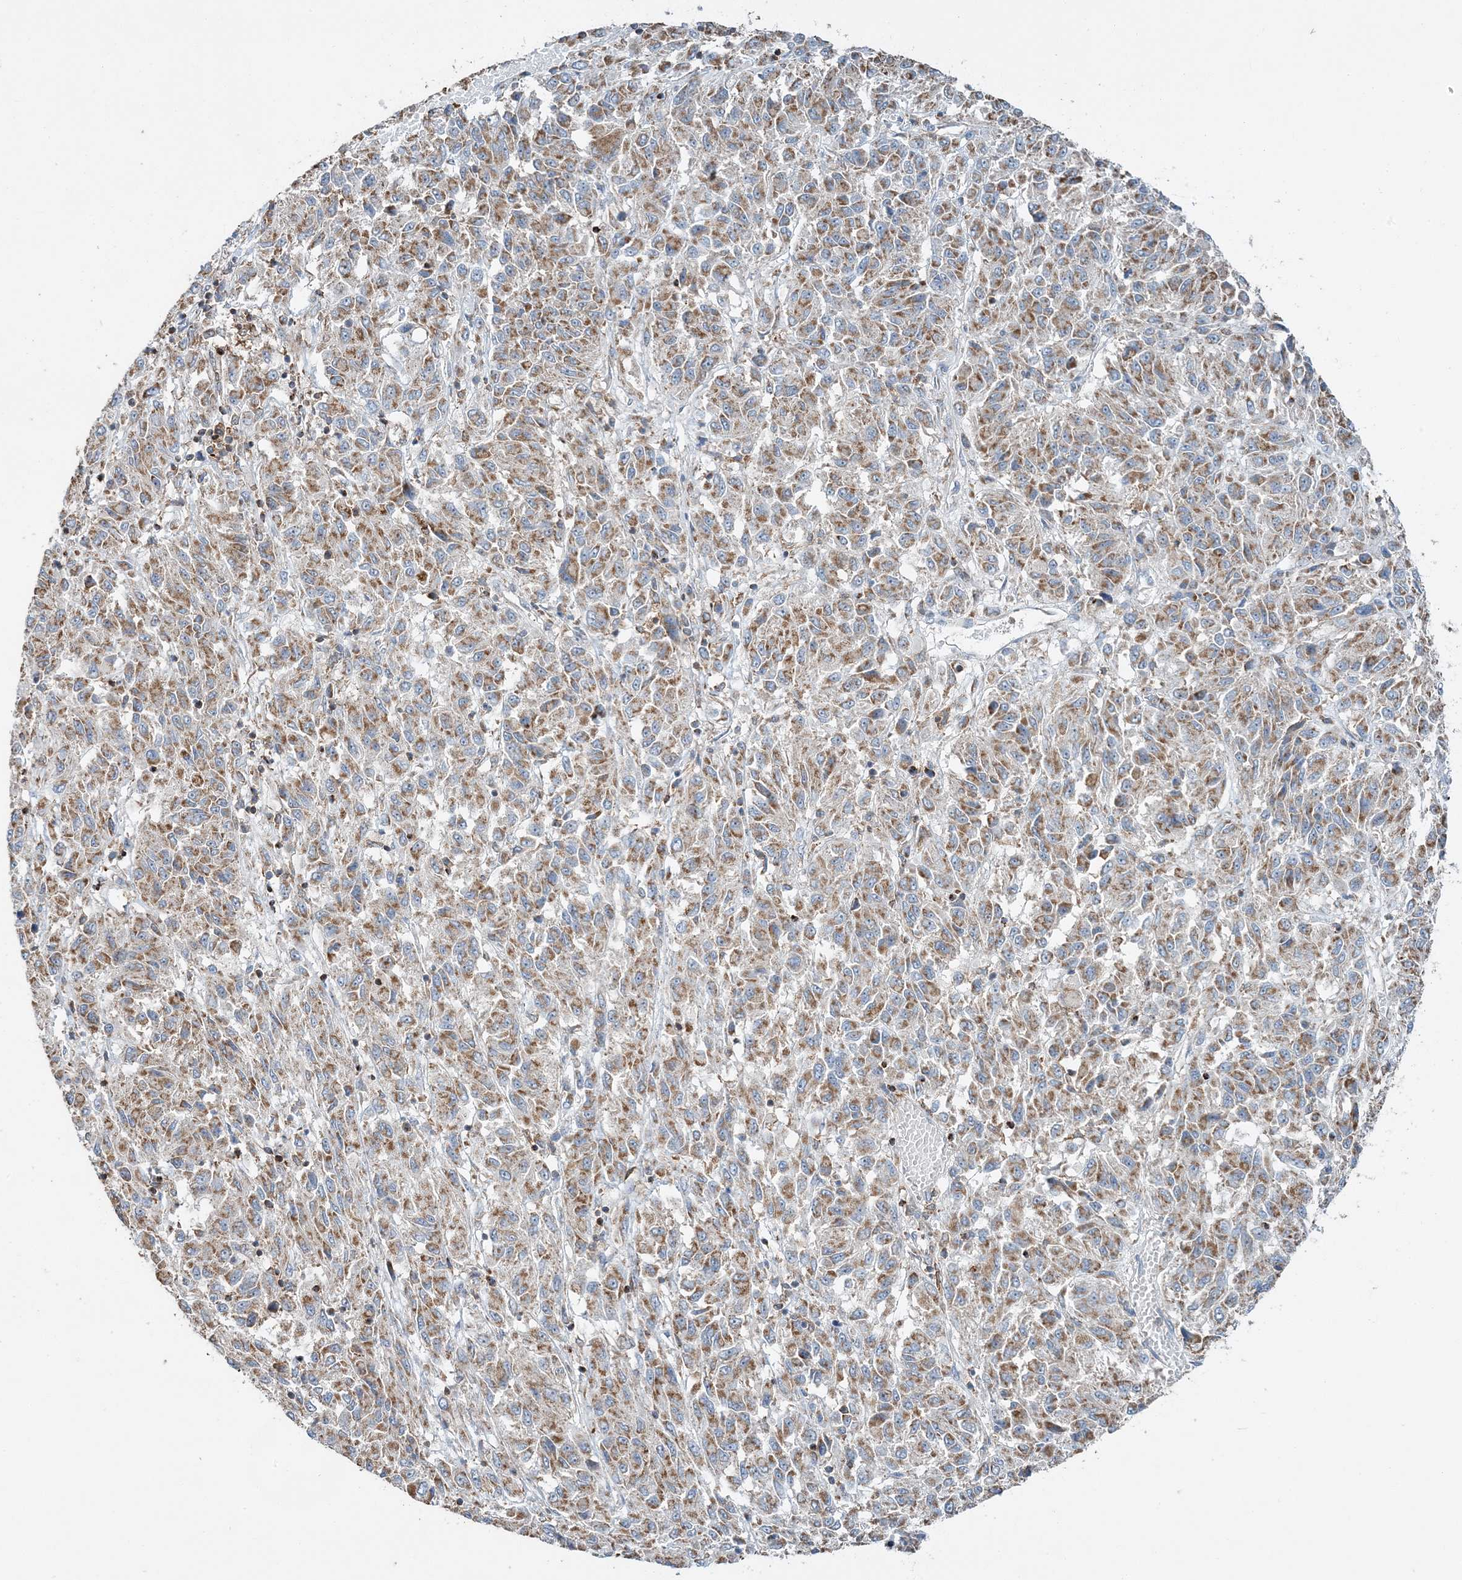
{"staining": {"intensity": "moderate", "quantity": ">75%", "location": "cytoplasmic/membranous"}, "tissue": "melanoma", "cell_type": "Tumor cells", "image_type": "cancer", "snomed": [{"axis": "morphology", "description": "Malignant melanoma, Metastatic site"}, {"axis": "topography", "description": "Lung"}], "caption": "The histopathology image reveals staining of melanoma, revealing moderate cytoplasmic/membranous protein expression (brown color) within tumor cells. (IHC, brightfield microscopy, high magnification).", "gene": "TMLHE", "patient": {"sex": "male", "age": 64}}